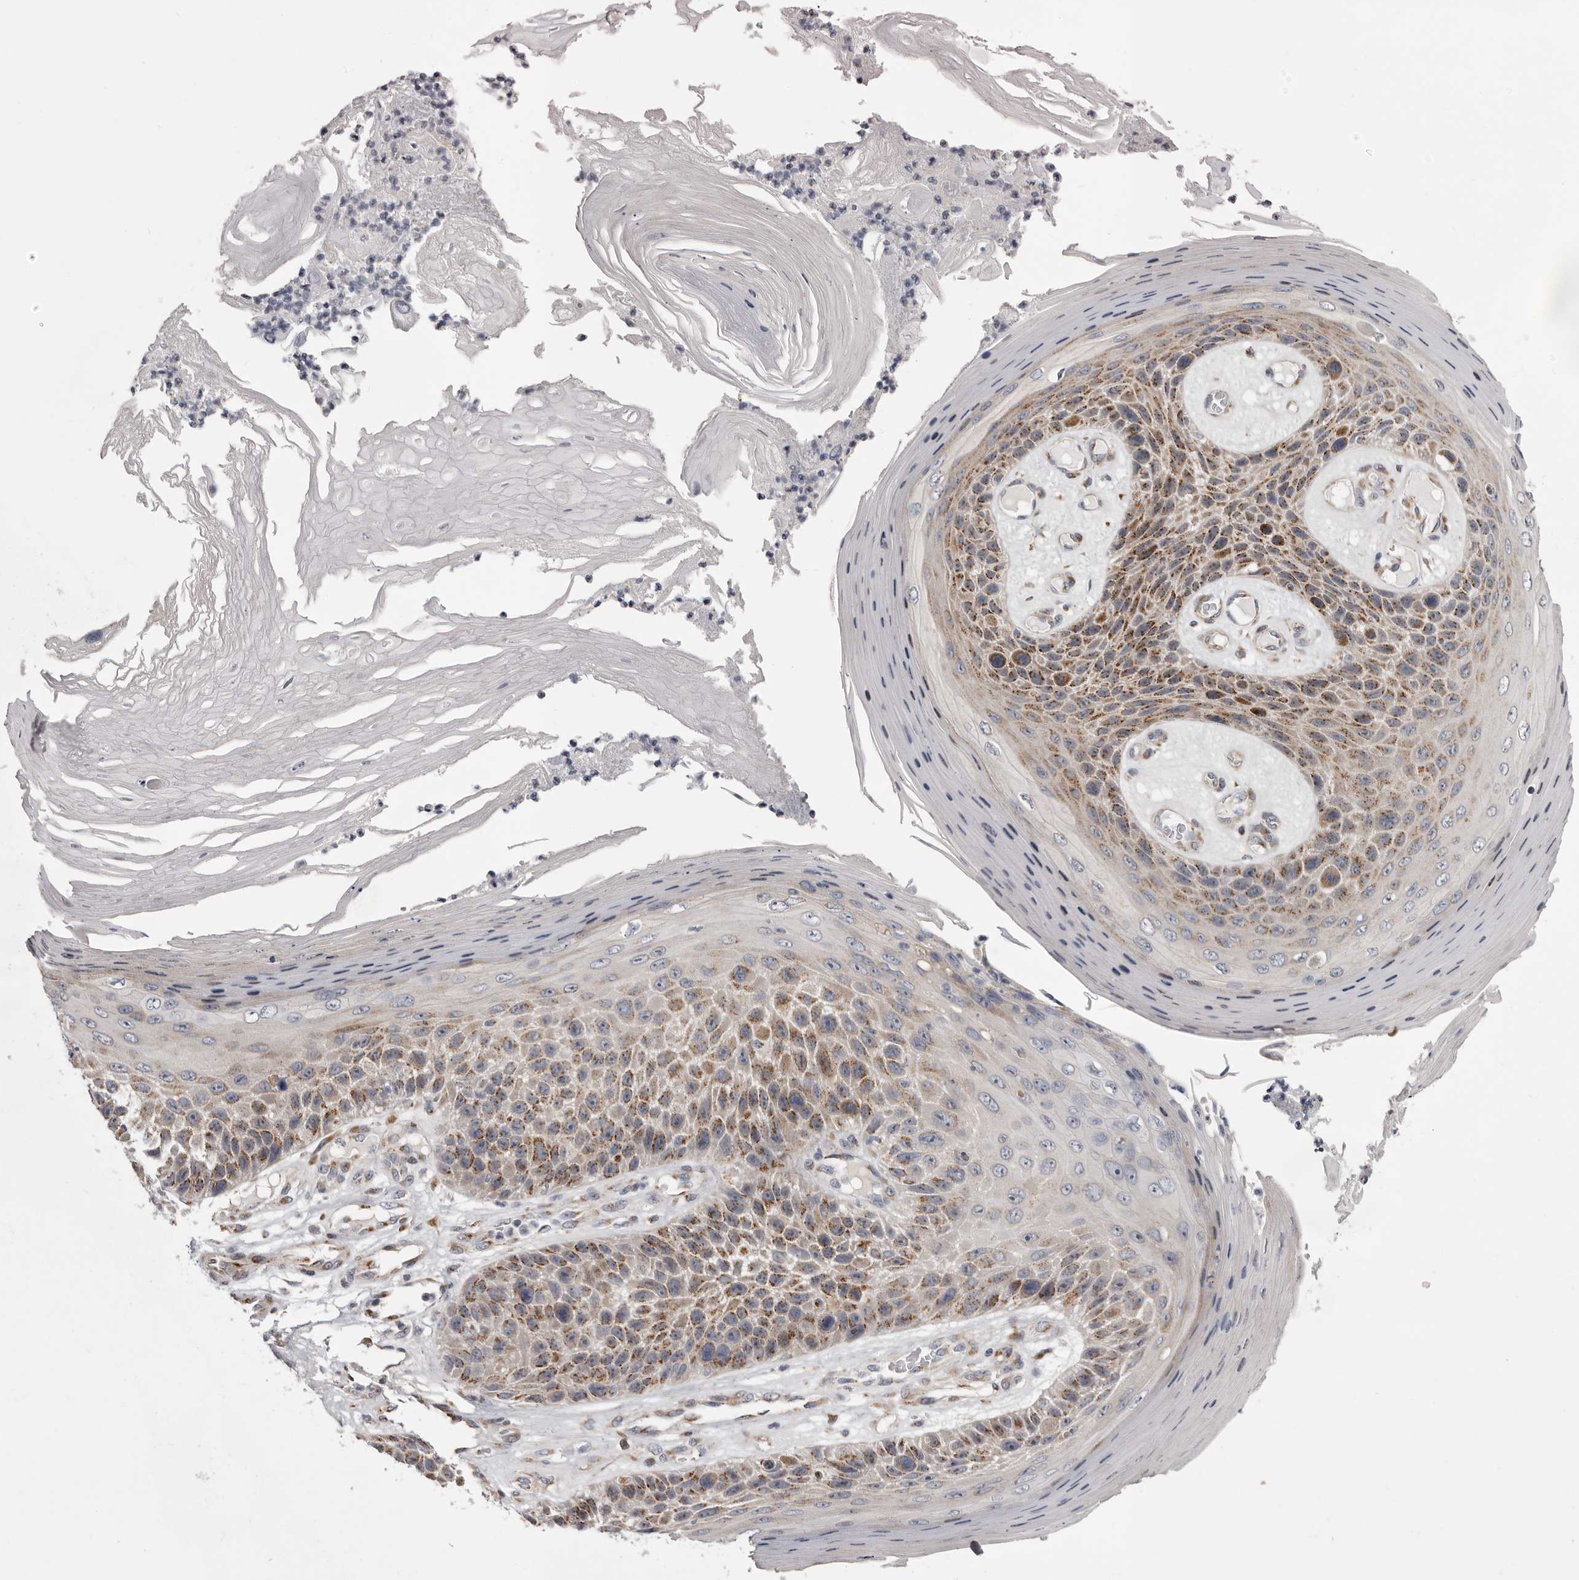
{"staining": {"intensity": "moderate", "quantity": ">75%", "location": "cytoplasmic/membranous"}, "tissue": "skin cancer", "cell_type": "Tumor cells", "image_type": "cancer", "snomed": [{"axis": "morphology", "description": "Squamous cell carcinoma, NOS"}, {"axis": "topography", "description": "Skin"}], "caption": "Immunohistochemistry (DAB (3,3'-diaminobenzidine)) staining of human skin squamous cell carcinoma shows moderate cytoplasmic/membranous protein positivity in about >75% of tumor cells. The staining was performed using DAB, with brown indicating positive protein expression. Nuclei are stained blue with hematoxylin.", "gene": "WDR47", "patient": {"sex": "female", "age": 88}}